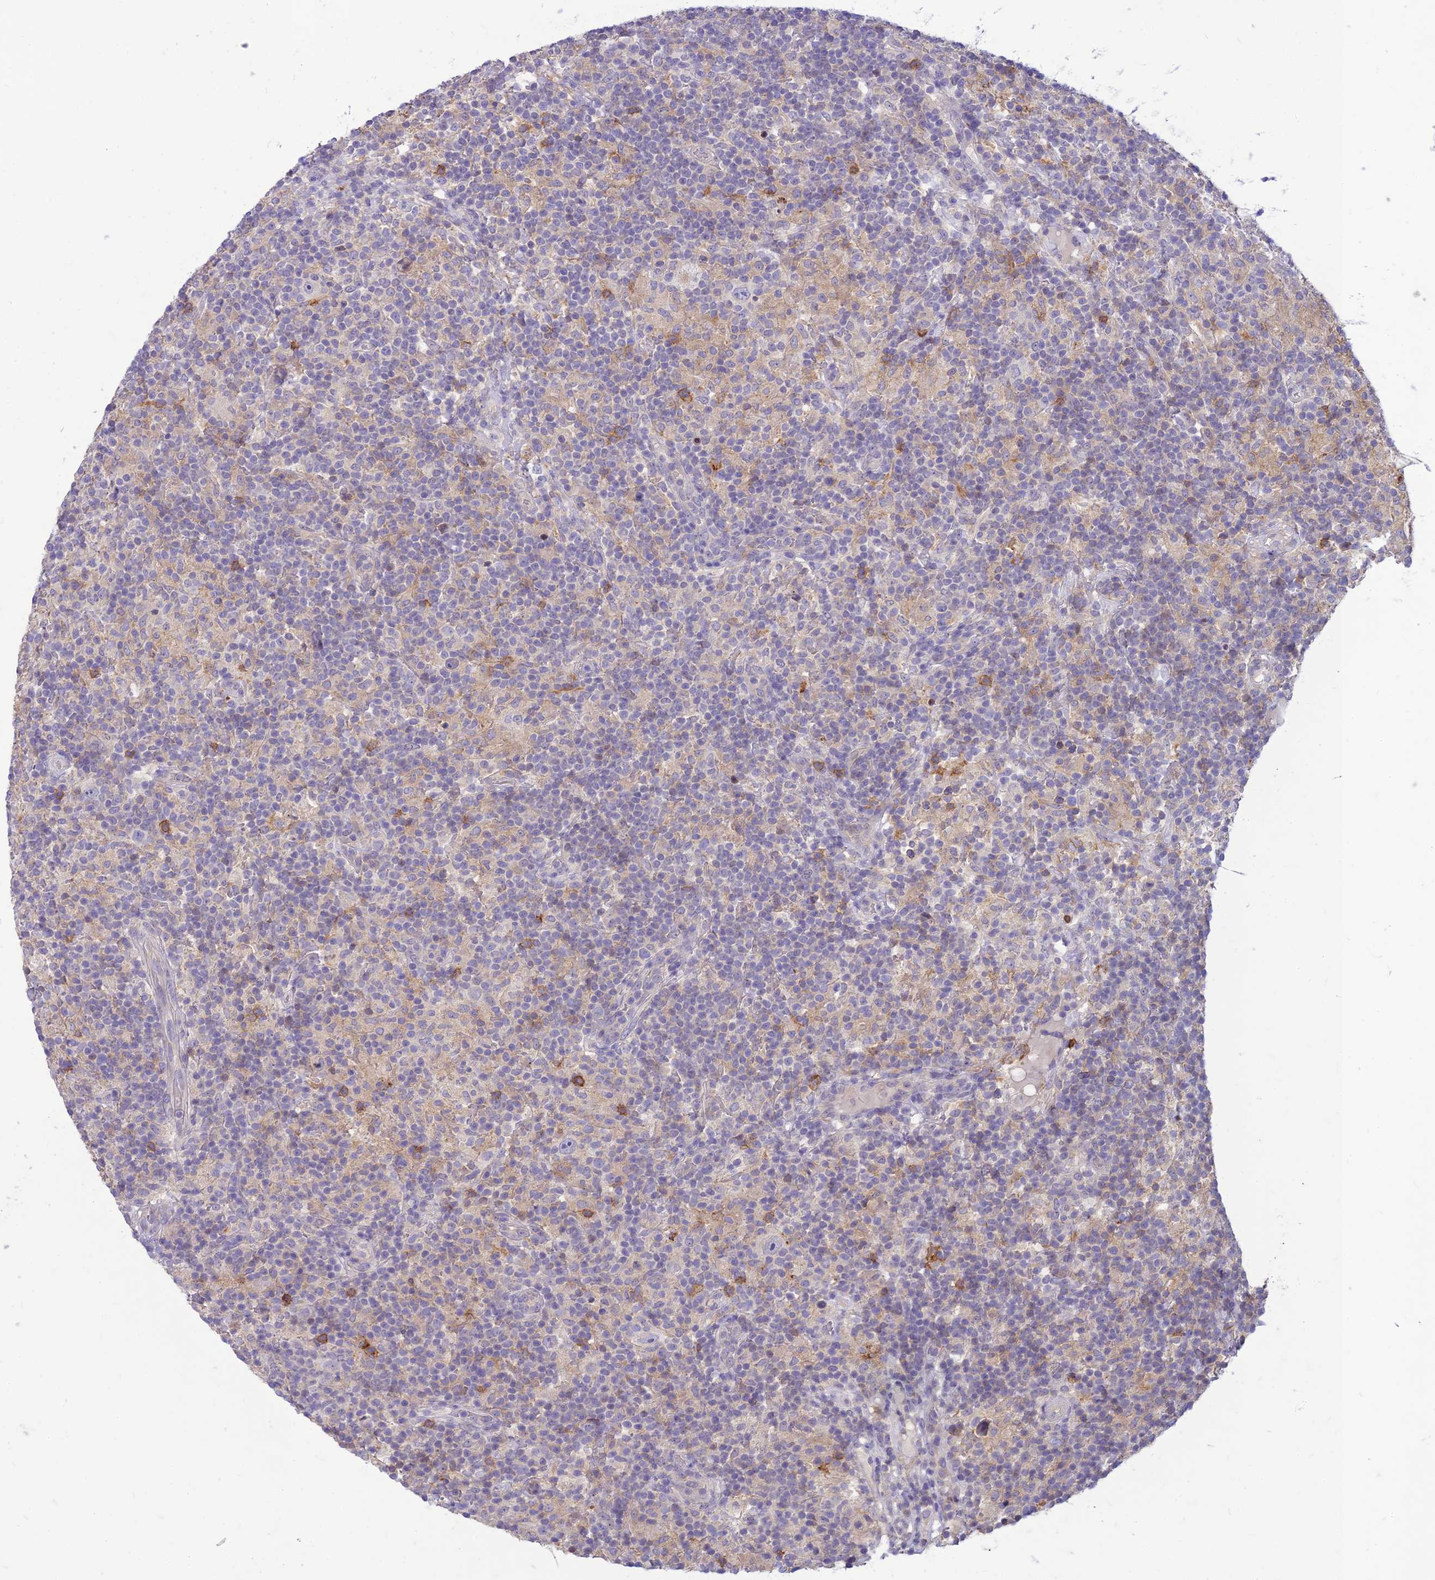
{"staining": {"intensity": "negative", "quantity": "none", "location": "none"}, "tissue": "lymphoma", "cell_type": "Tumor cells", "image_type": "cancer", "snomed": [{"axis": "morphology", "description": "Hodgkin's disease, NOS"}, {"axis": "topography", "description": "Lymph node"}], "caption": "Lymphoma was stained to show a protein in brown. There is no significant positivity in tumor cells.", "gene": "ITGAE", "patient": {"sex": "male", "age": 70}}